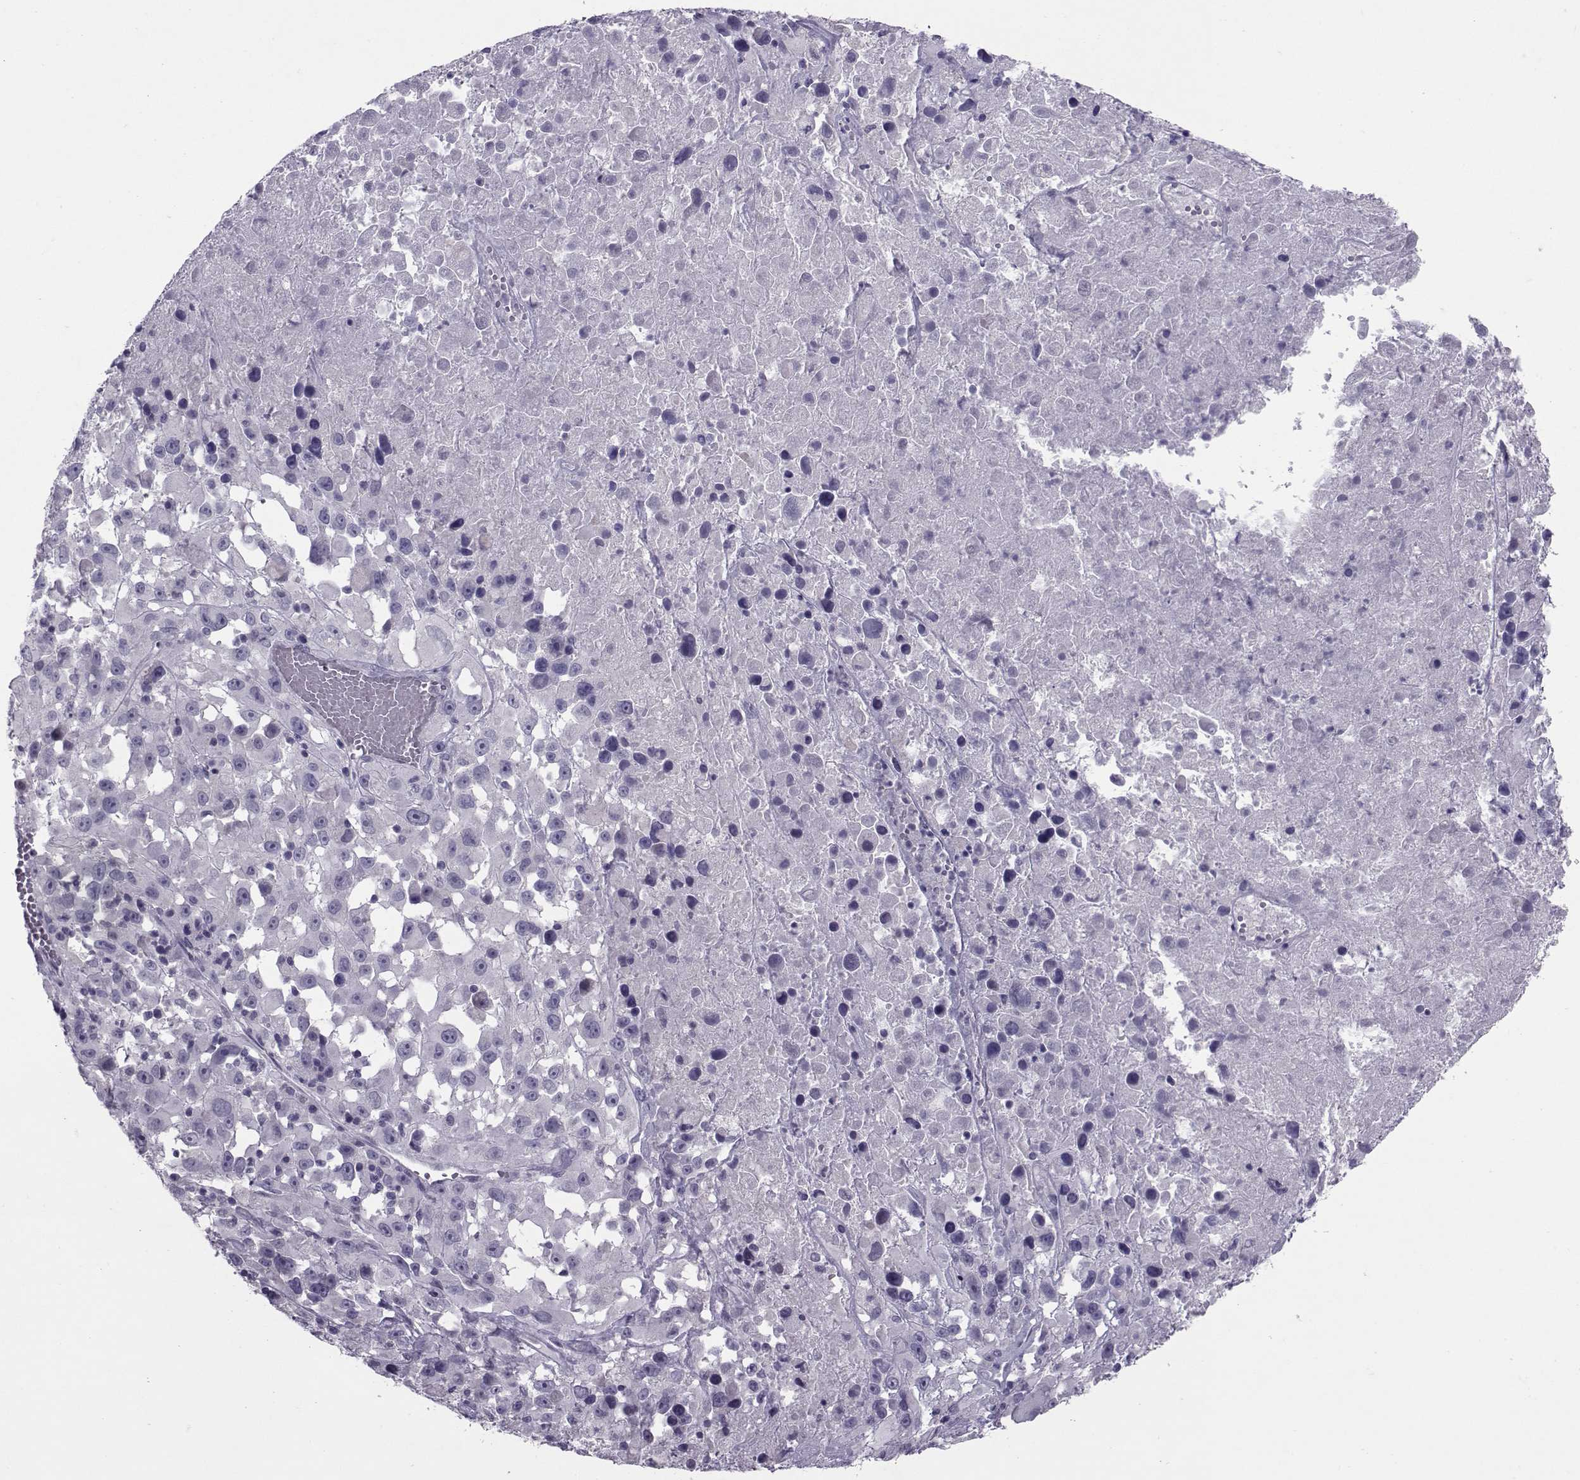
{"staining": {"intensity": "negative", "quantity": "none", "location": "none"}, "tissue": "melanoma", "cell_type": "Tumor cells", "image_type": "cancer", "snomed": [{"axis": "morphology", "description": "Malignant melanoma, Metastatic site"}, {"axis": "topography", "description": "Lymph node"}], "caption": "There is no significant staining in tumor cells of melanoma.", "gene": "ASRGL1", "patient": {"sex": "male", "age": 50}}